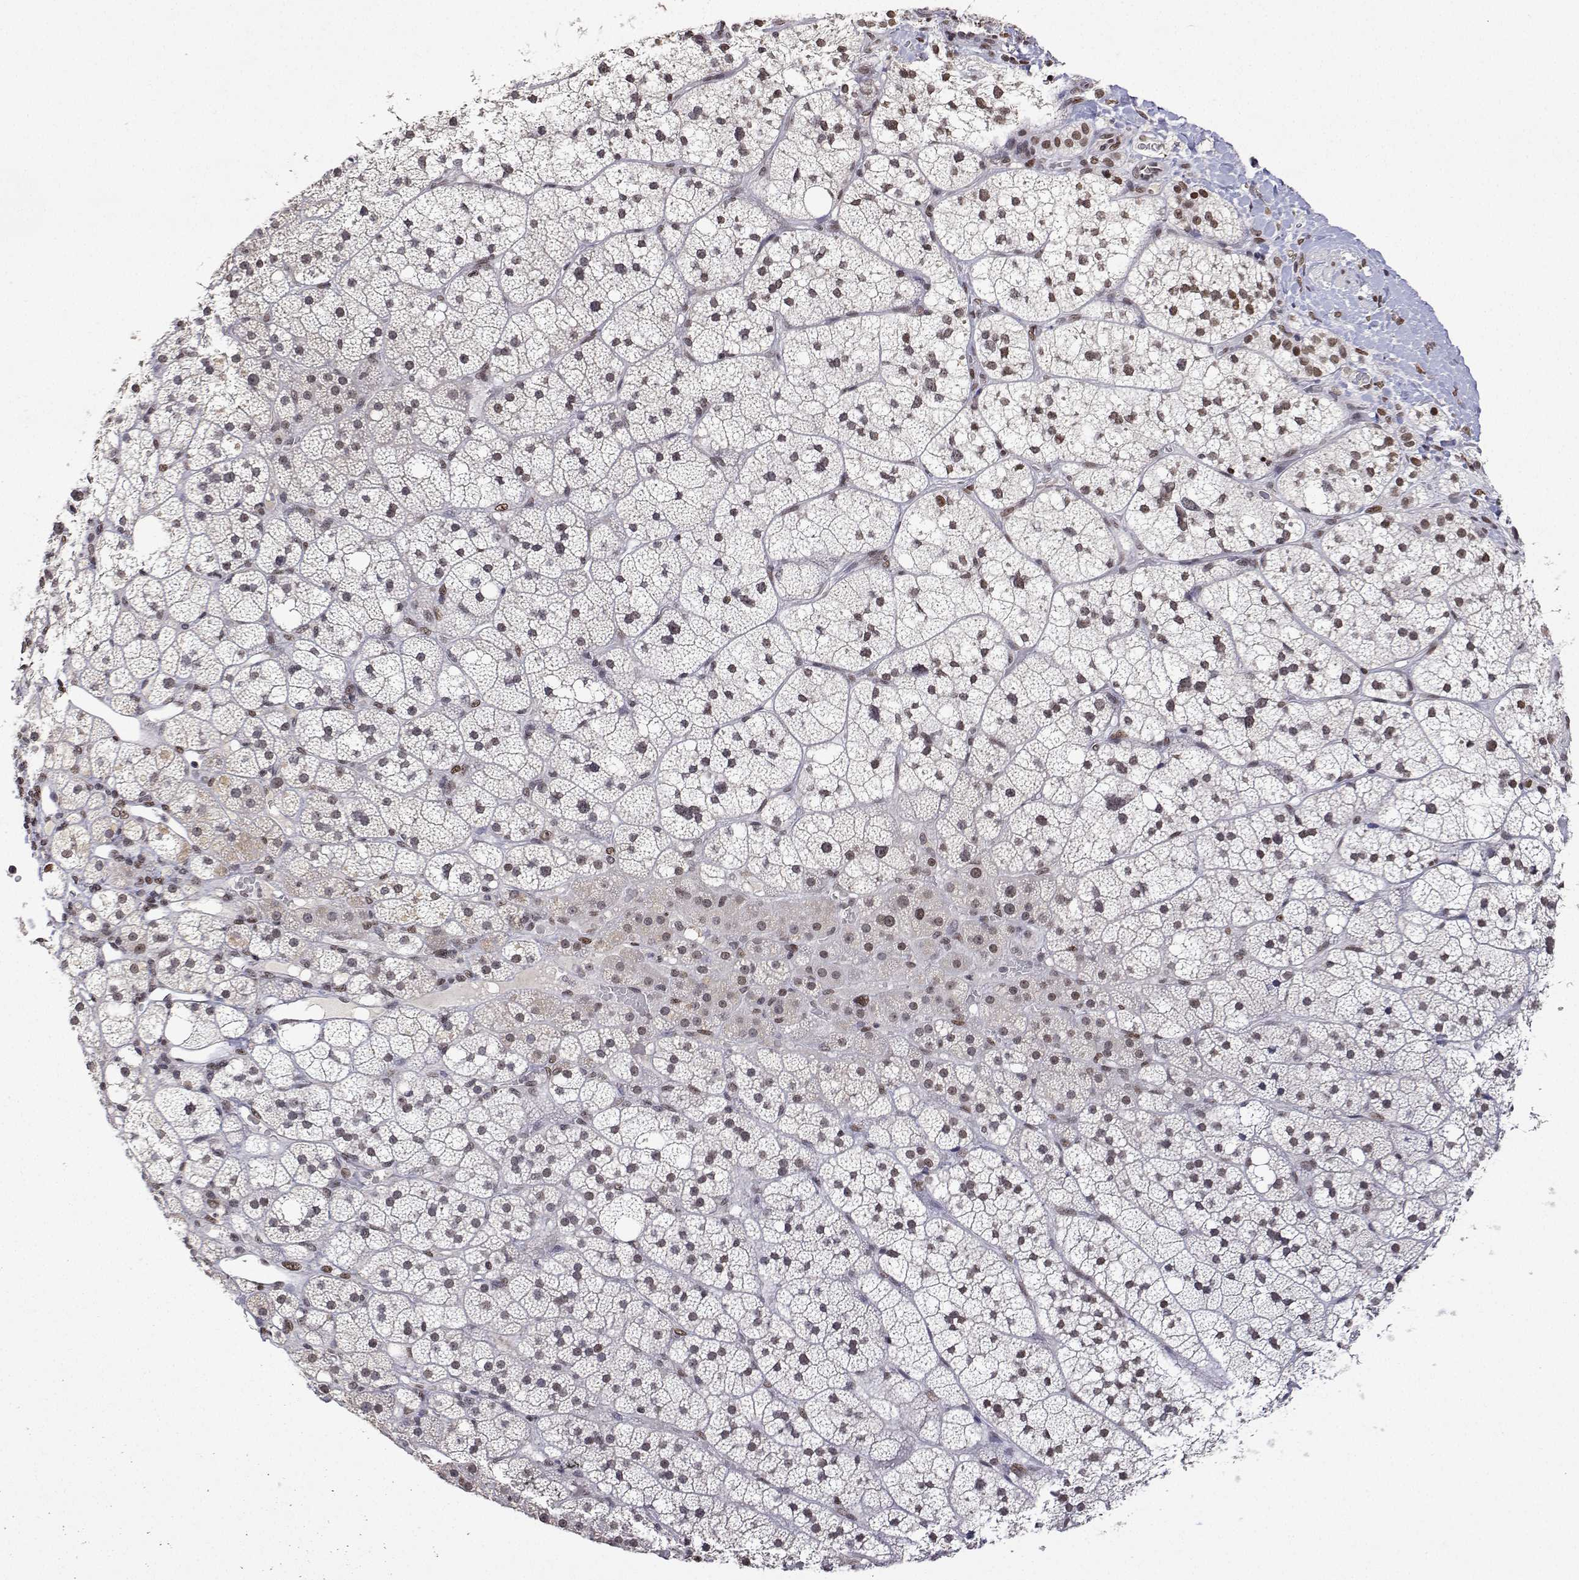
{"staining": {"intensity": "weak", "quantity": "25%-75%", "location": "nuclear"}, "tissue": "adrenal gland", "cell_type": "Glandular cells", "image_type": "normal", "snomed": [{"axis": "morphology", "description": "Normal tissue, NOS"}, {"axis": "topography", "description": "Adrenal gland"}], "caption": "Immunohistochemistry (IHC) of unremarkable human adrenal gland shows low levels of weak nuclear positivity in about 25%-75% of glandular cells.", "gene": "XPC", "patient": {"sex": "male", "age": 53}}